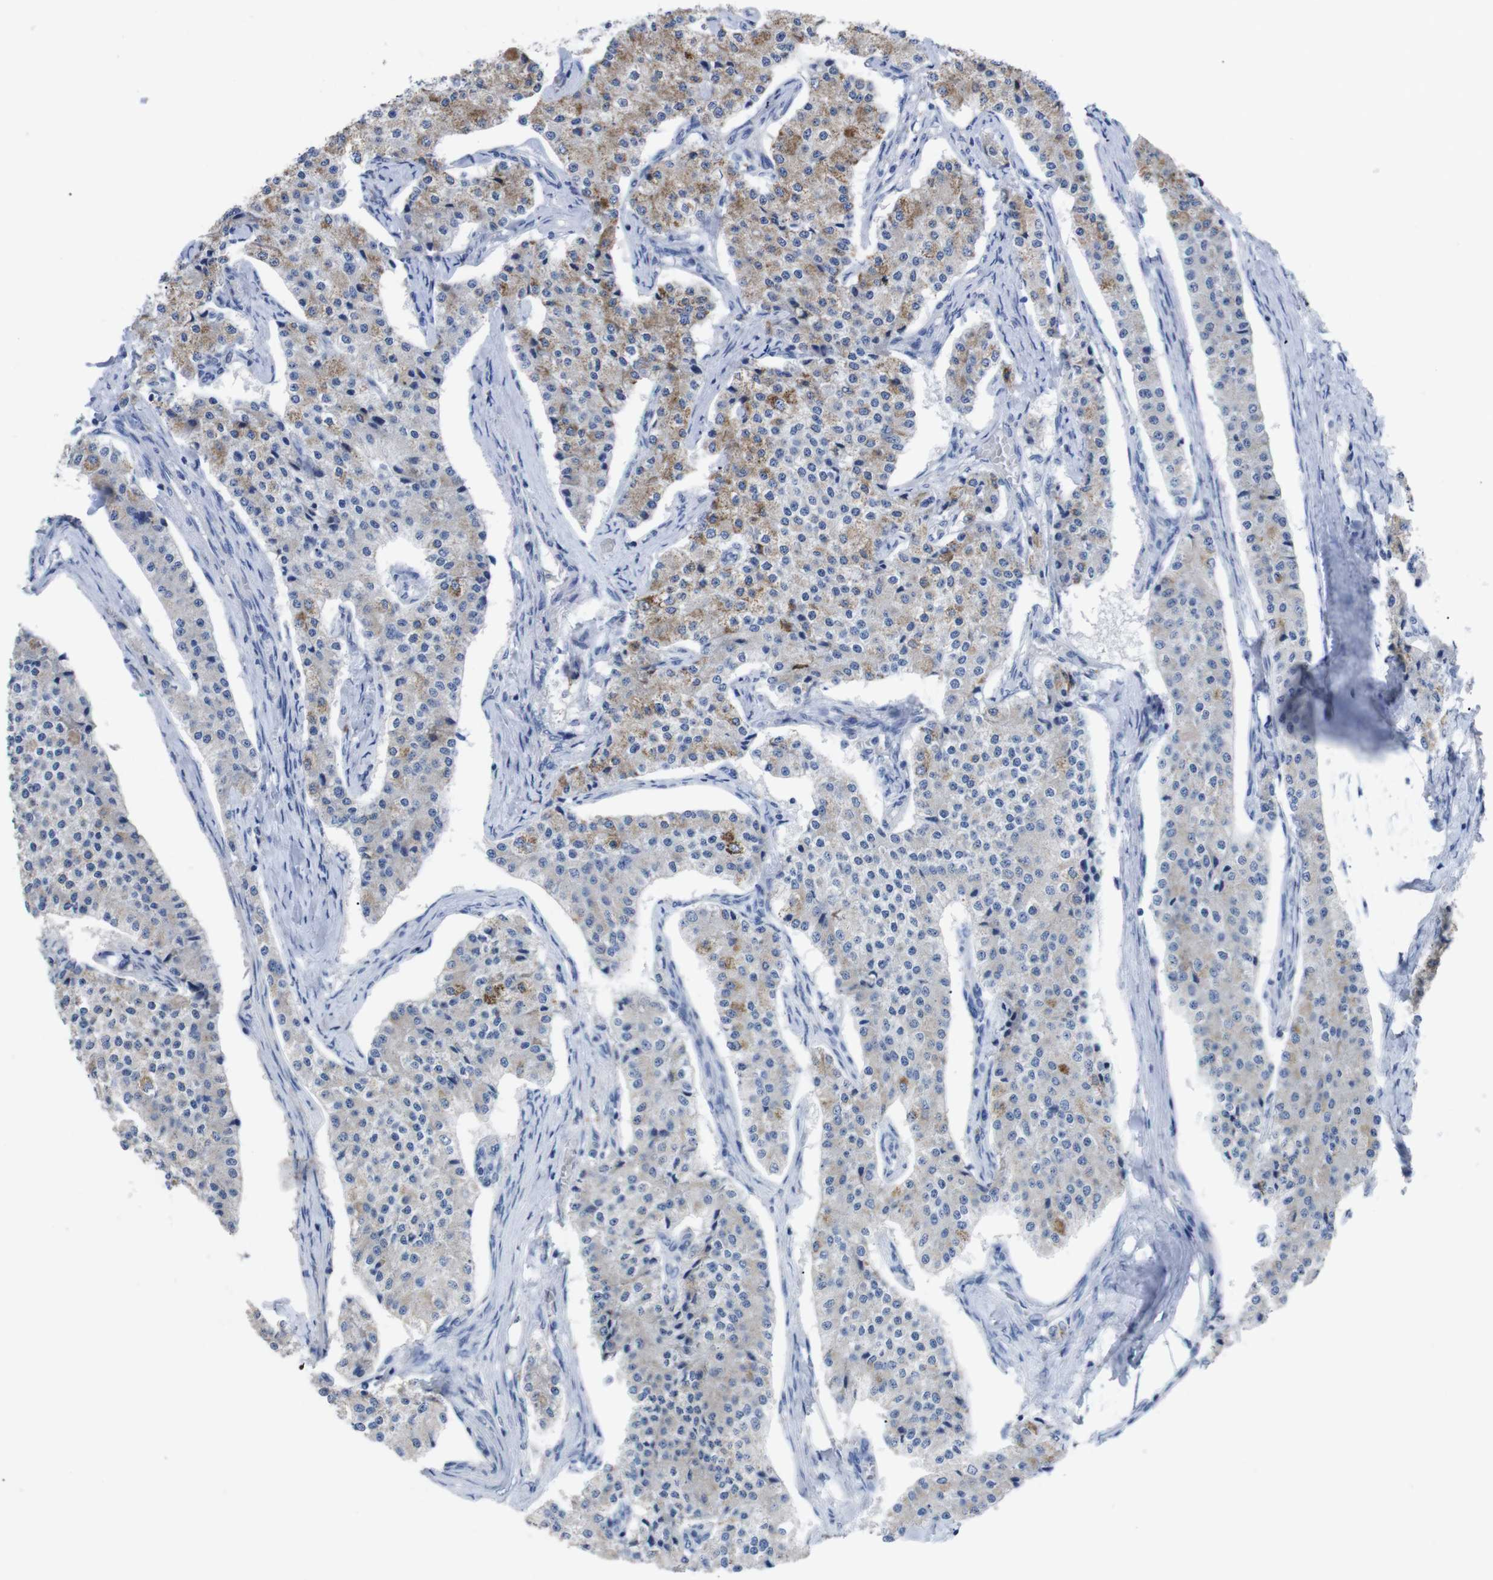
{"staining": {"intensity": "moderate", "quantity": "25%-75%", "location": "cytoplasmic/membranous"}, "tissue": "carcinoid", "cell_type": "Tumor cells", "image_type": "cancer", "snomed": [{"axis": "morphology", "description": "Carcinoid, malignant, NOS"}, {"axis": "topography", "description": "Colon"}], "caption": "Carcinoid (malignant) stained with DAB immunohistochemistry shows medium levels of moderate cytoplasmic/membranous staining in about 25%-75% of tumor cells.", "gene": "GJB2", "patient": {"sex": "female", "age": 52}}